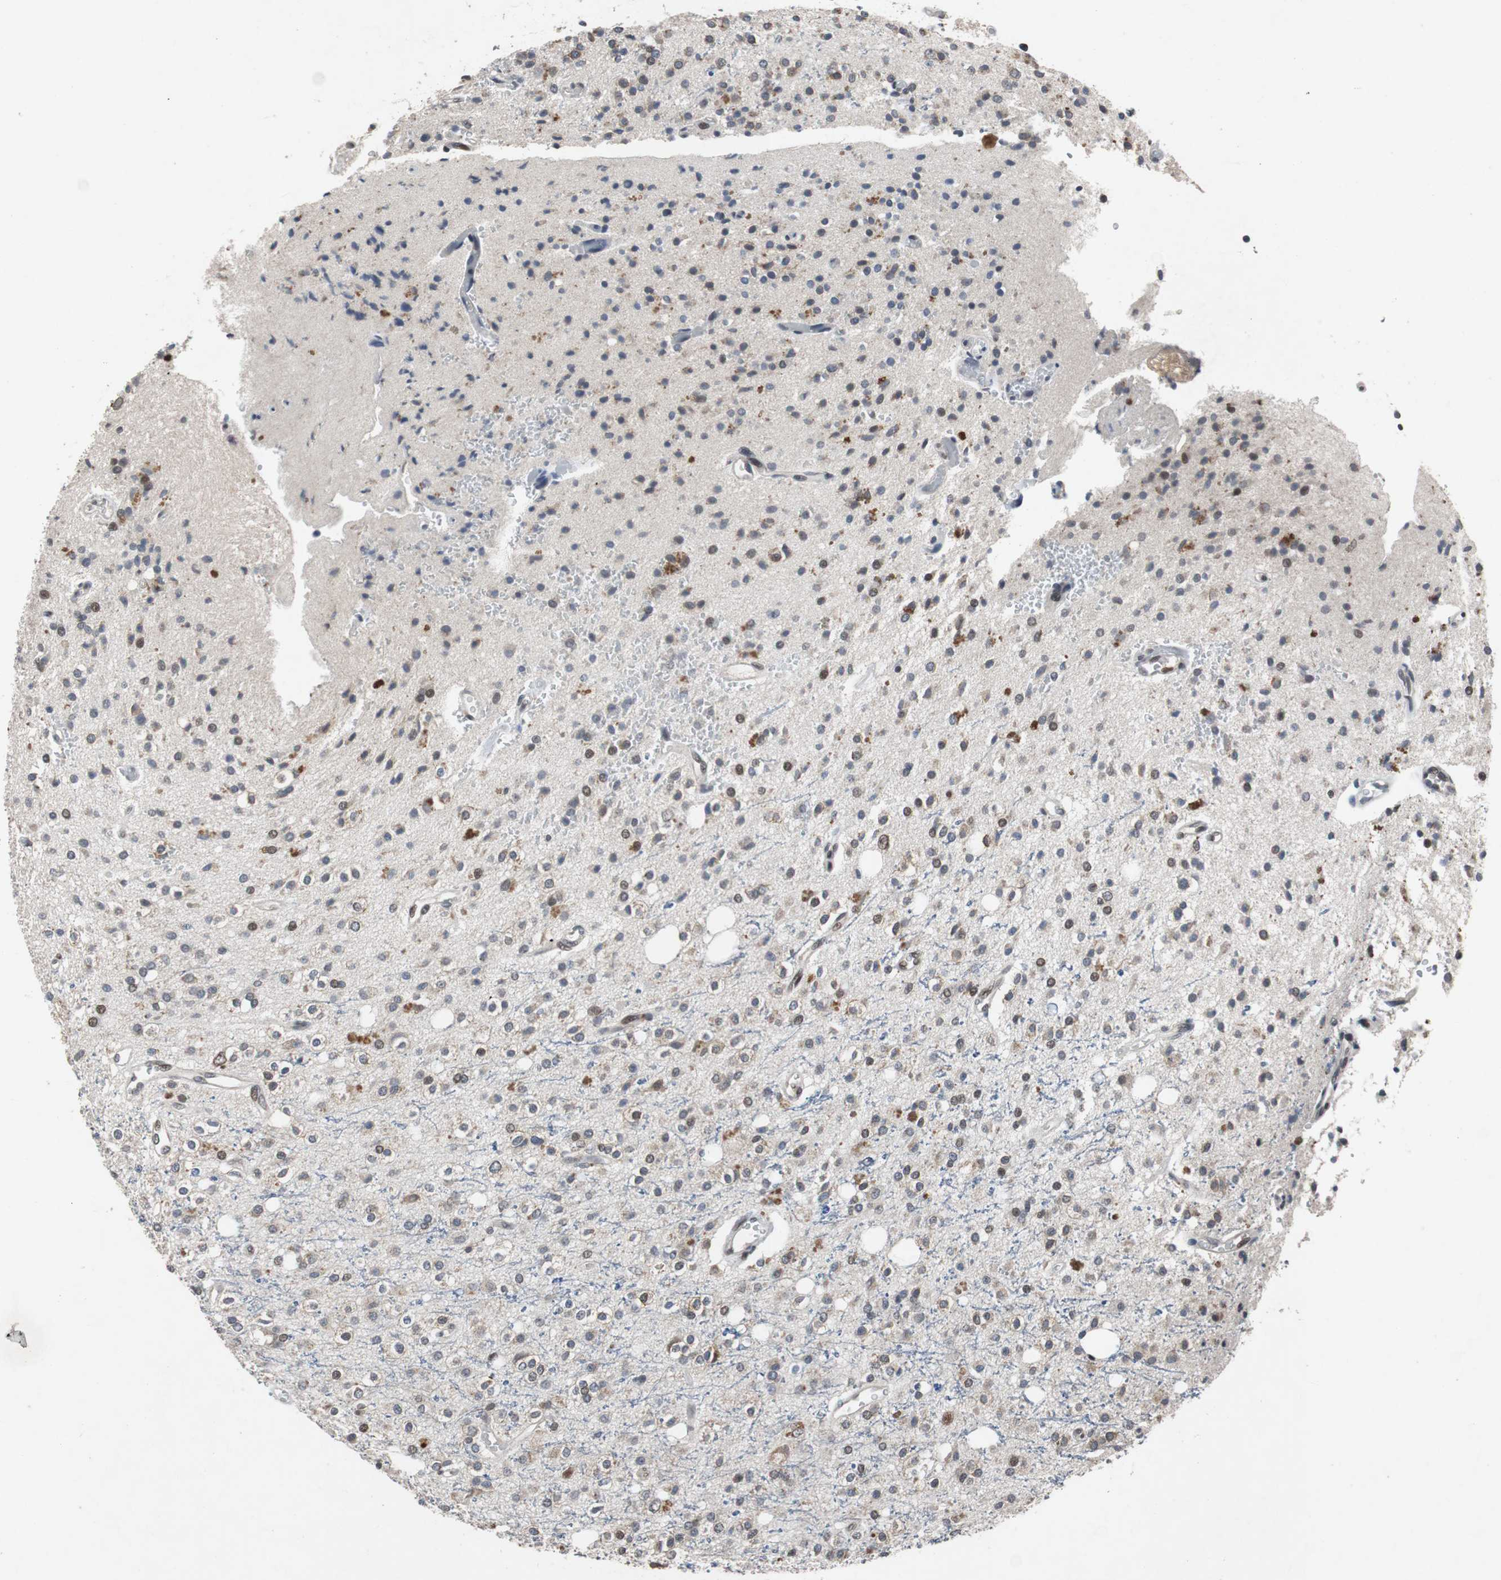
{"staining": {"intensity": "moderate", "quantity": "<25%", "location": "cytoplasmic/membranous,nuclear"}, "tissue": "glioma", "cell_type": "Tumor cells", "image_type": "cancer", "snomed": [{"axis": "morphology", "description": "Glioma, malignant, High grade"}, {"axis": "topography", "description": "Brain"}], "caption": "Immunohistochemistry histopathology image of neoplastic tissue: human malignant high-grade glioma stained using immunohistochemistry shows low levels of moderate protein expression localized specifically in the cytoplasmic/membranous and nuclear of tumor cells, appearing as a cytoplasmic/membranous and nuclear brown color.", "gene": "TP63", "patient": {"sex": "male", "age": 47}}